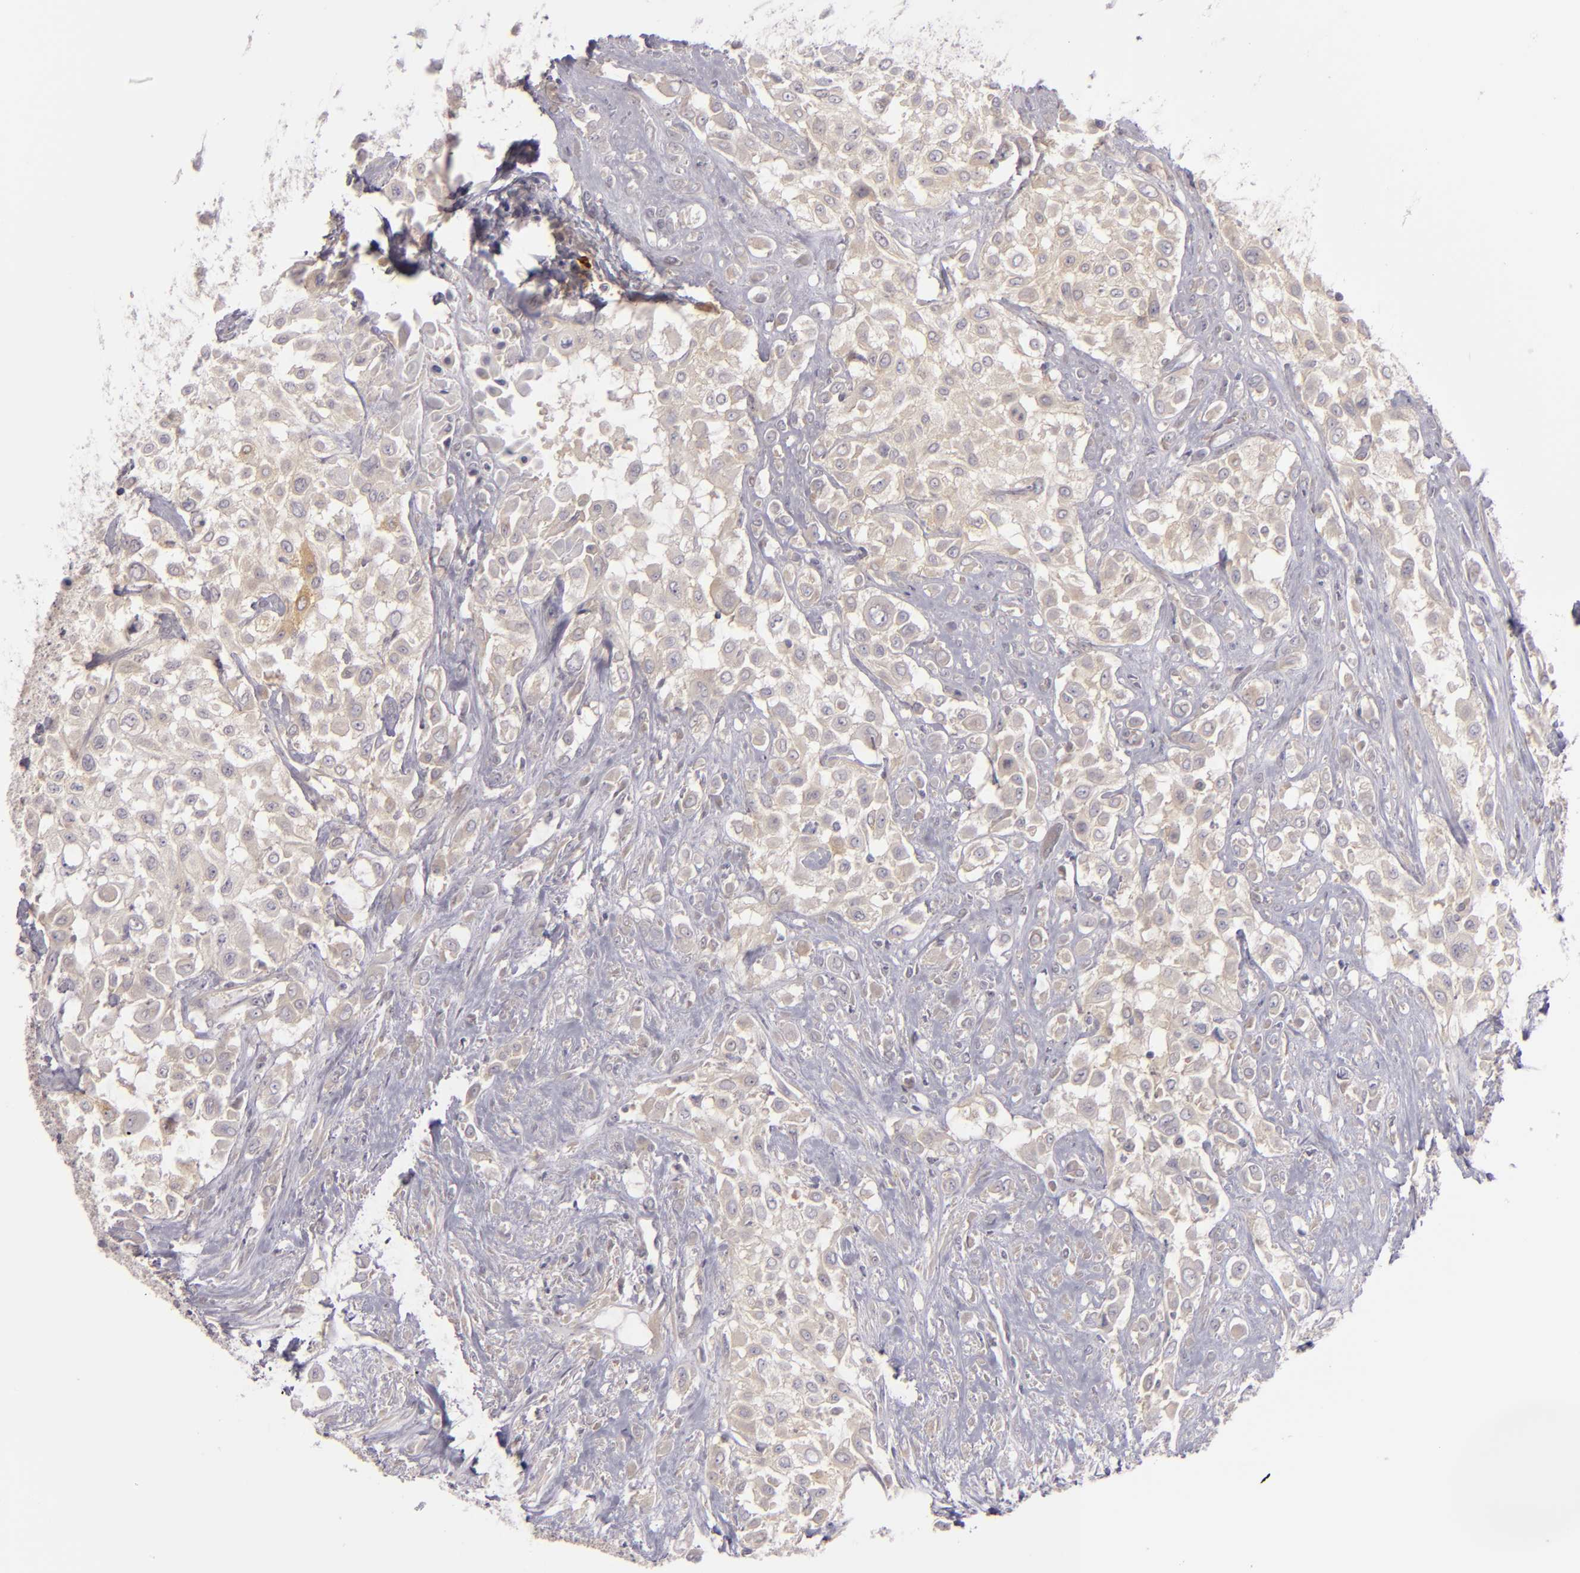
{"staining": {"intensity": "weak", "quantity": ">75%", "location": "cytoplasmic/membranous"}, "tissue": "urothelial cancer", "cell_type": "Tumor cells", "image_type": "cancer", "snomed": [{"axis": "morphology", "description": "Urothelial carcinoma, High grade"}, {"axis": "topography", "description": "Urinary bladder"}], "caption": "Protein analysis of urothelial cancer tissue displays weak cytoplasmic/membranous positivity in approximately >75% of tumor cells. The protein is shown in brown color, while the nuclei are stained blue.", "gene": "CD83", "patient": {"sex": "male", "age": 57}}